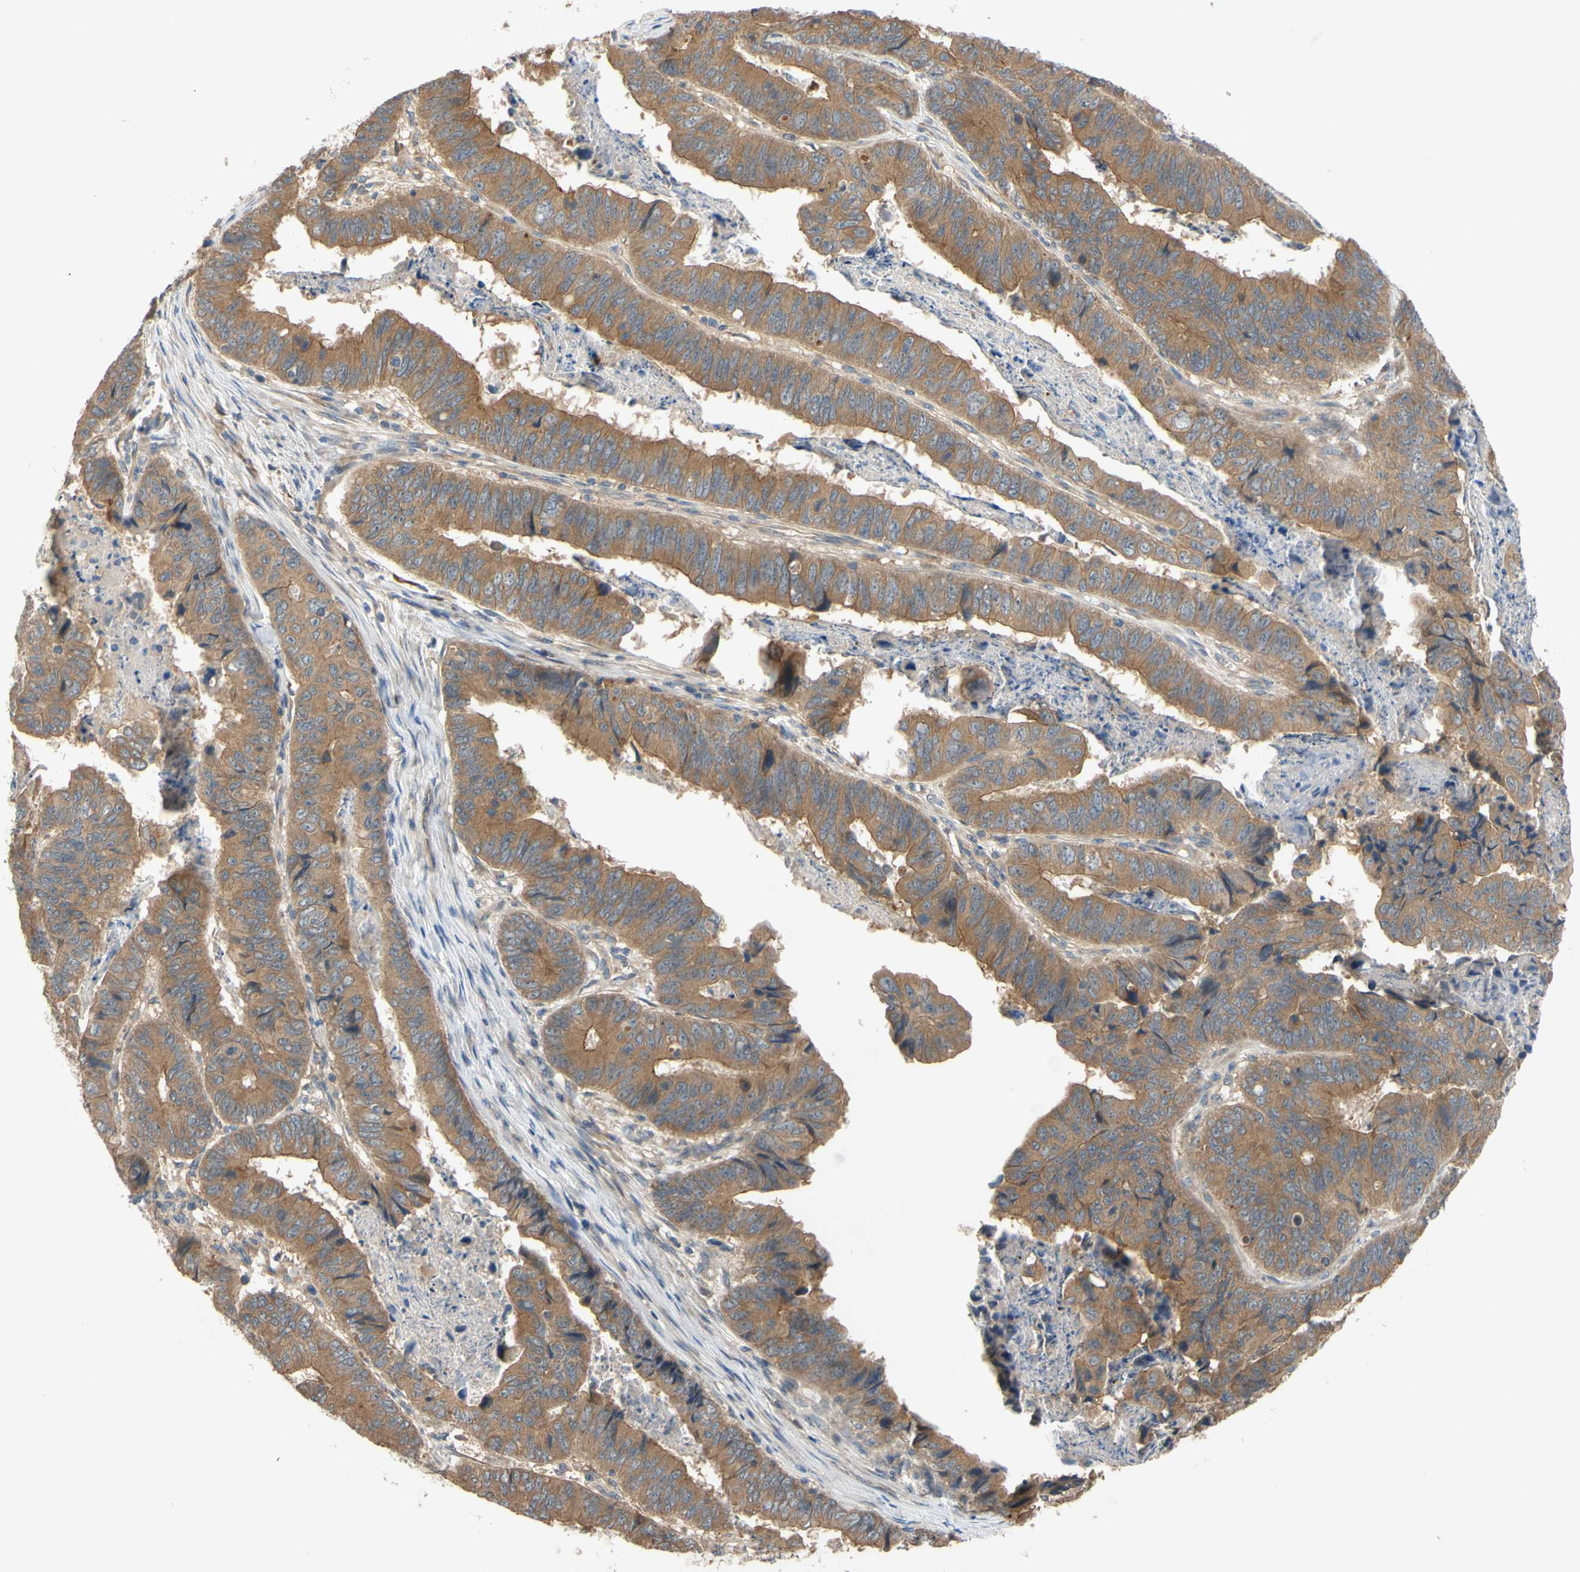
{"staining": {"intensity": "moderate", "quantity": ">75%", "location": "cytoplasmic/membranous"}, "tissue": "stomach cancer", "cell_type": "Tumor cells", "image_type": "cancer", "snomed": [{"axis": "morphology", "description": "Adenocarcinoma, NOS"}, {"axis": "topography", "description": "Stomach, lower"}], "caption": "Stomach cancer stained for a protein displays moderate cytoplasmic/membranous positivity in tumor cells.", "gene": "MBTPS2", "patient": {"sex": "male", "age": 77}}